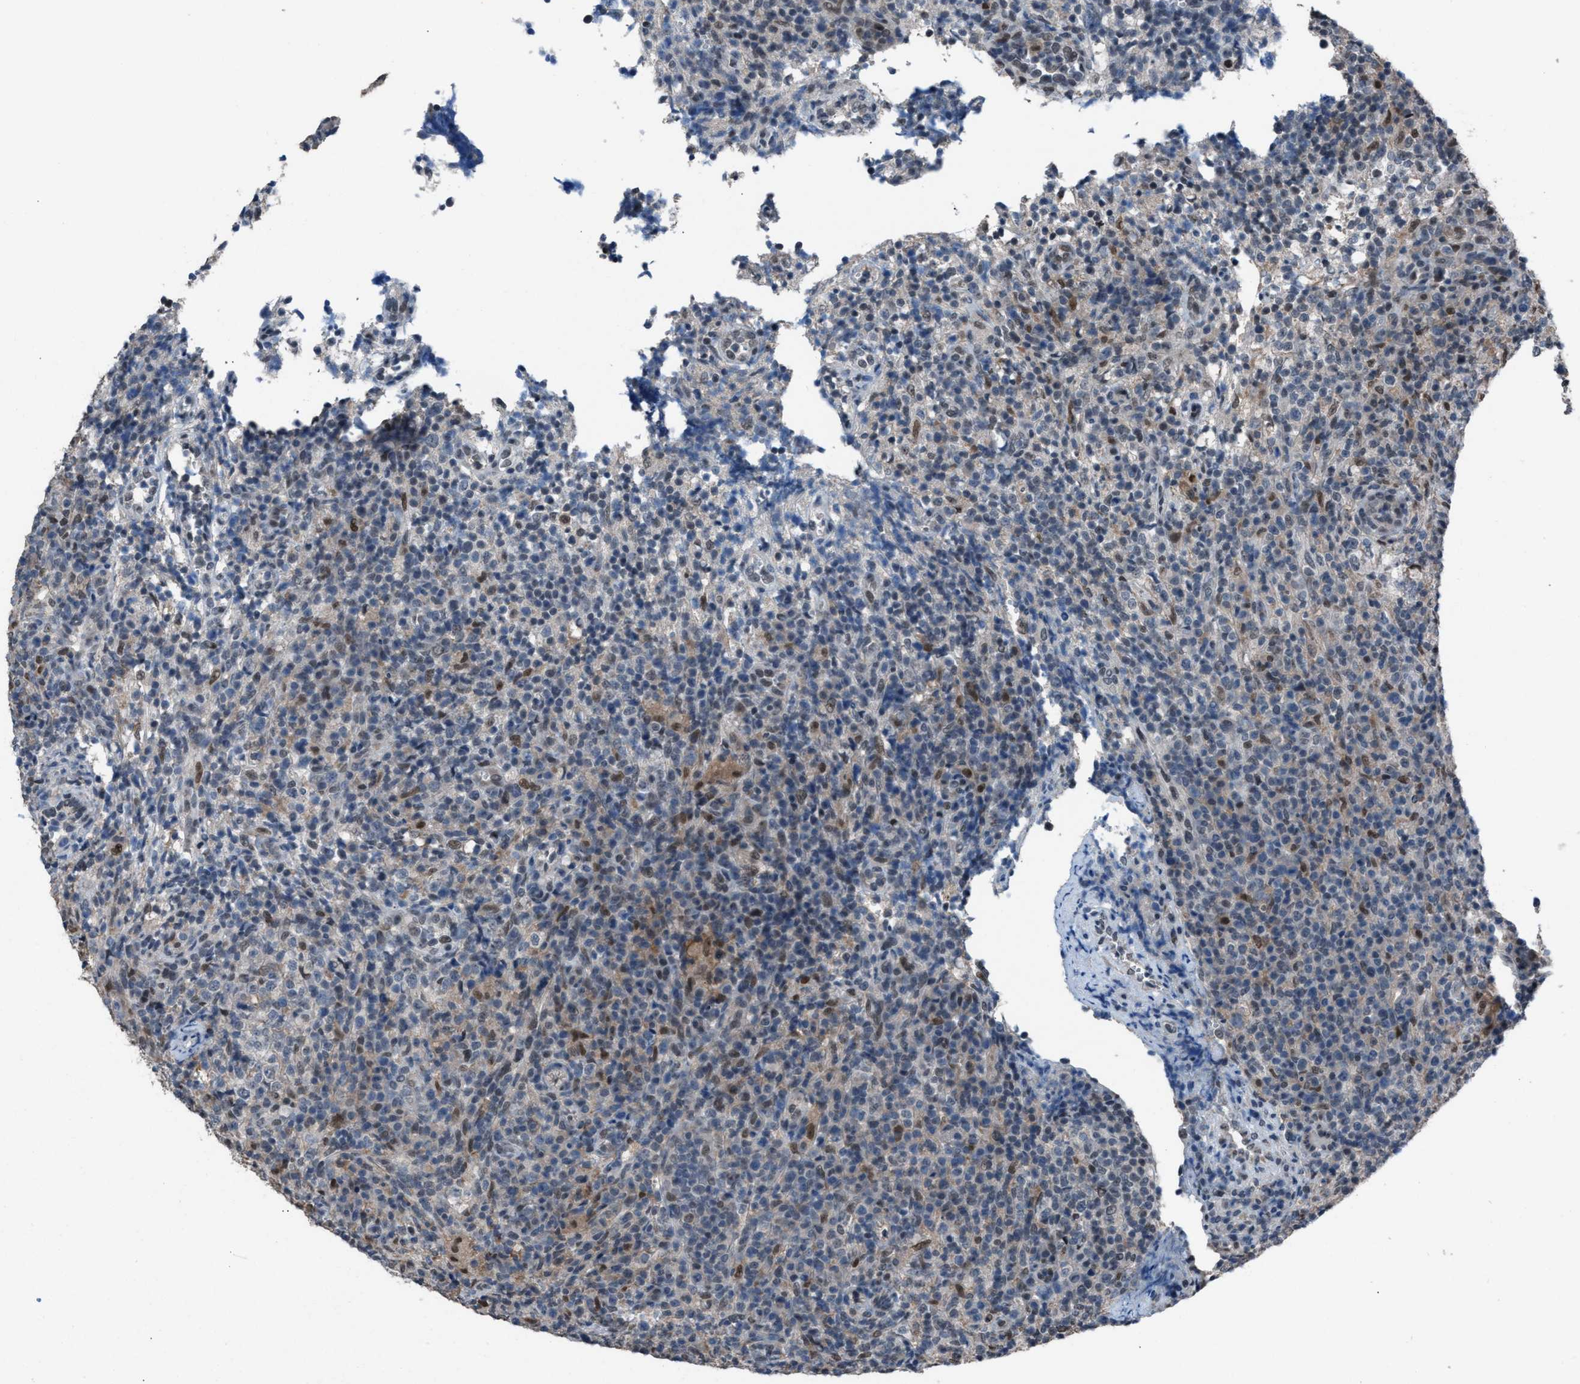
{"staining": {"intensity": "weak", "quantity": "<25%", "location": "nuclear"}, "tissue": "lymphoma", "cell_type": "Tumor cells", "image_type": "cancer", "snomed": [{"axis": "morphology", "description": "Malignant lymphoma, non-Hodgkin's type, High grade"}, {"axis": "topography", "description": "Lymph node"}], "caption": "IHC micrograph of human lymphoma stained for a protein (brown), which demonstrates no staining in tumor cells.", "gene": "ZNF276", "patient": {"sex": "female", "age": 76}}